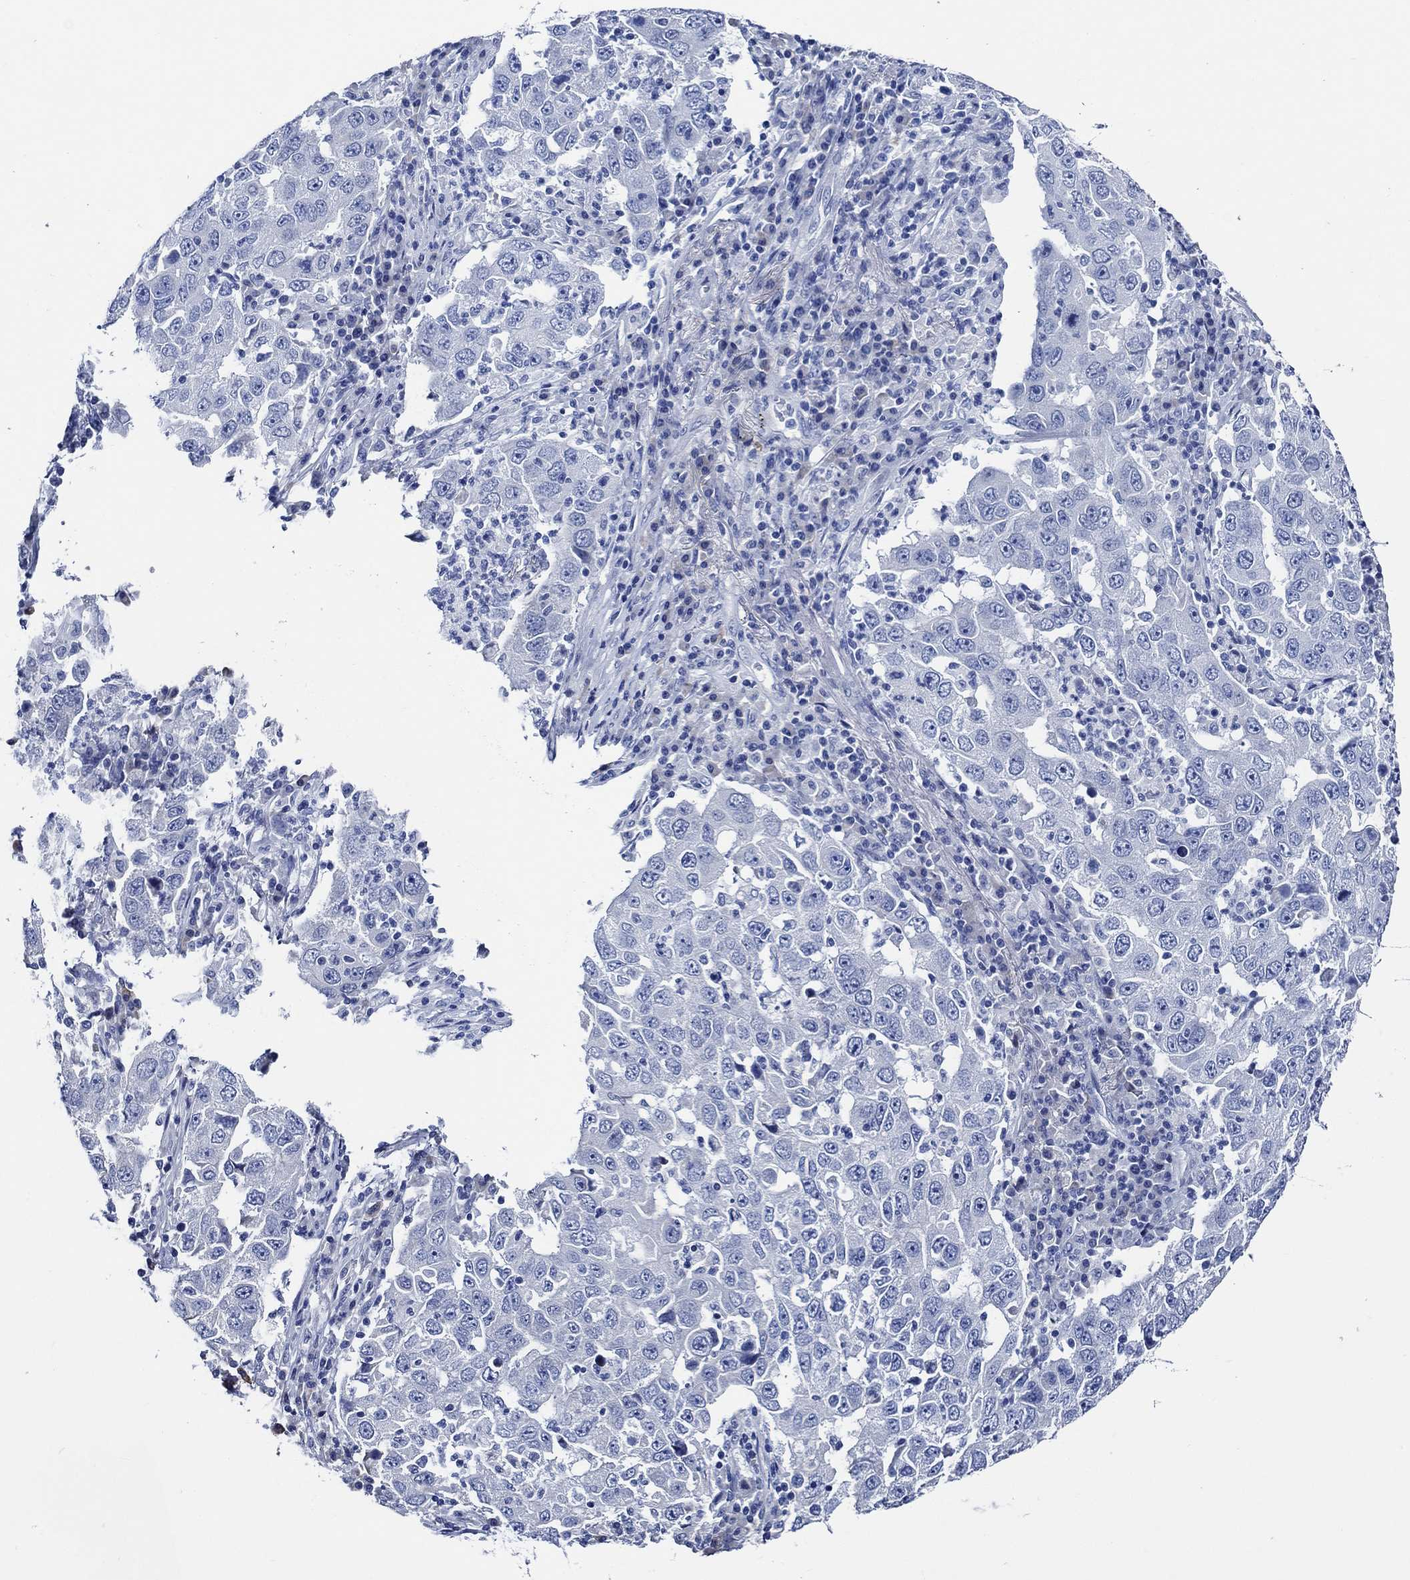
{"staining": {"intensity": "negative", "quantity": "none", "location": "none"}, "tissue": "lung cancer", "cell_type": "Tumor cells", "image_type": "cancer", "snomed": [{"axis": "morphology", "description": "Adenocarcinoma, NOS"}, {"axis": "topography", "description": "Lung"}], "caption": "Immunohistochemistry (IHC) photomicrograph of adenocarcinoma (lung) stained for a protein (brown), which shows no expression in tumor cells.", "gene": "WDR62", "patient": {"sex": "male", "age": 73}}